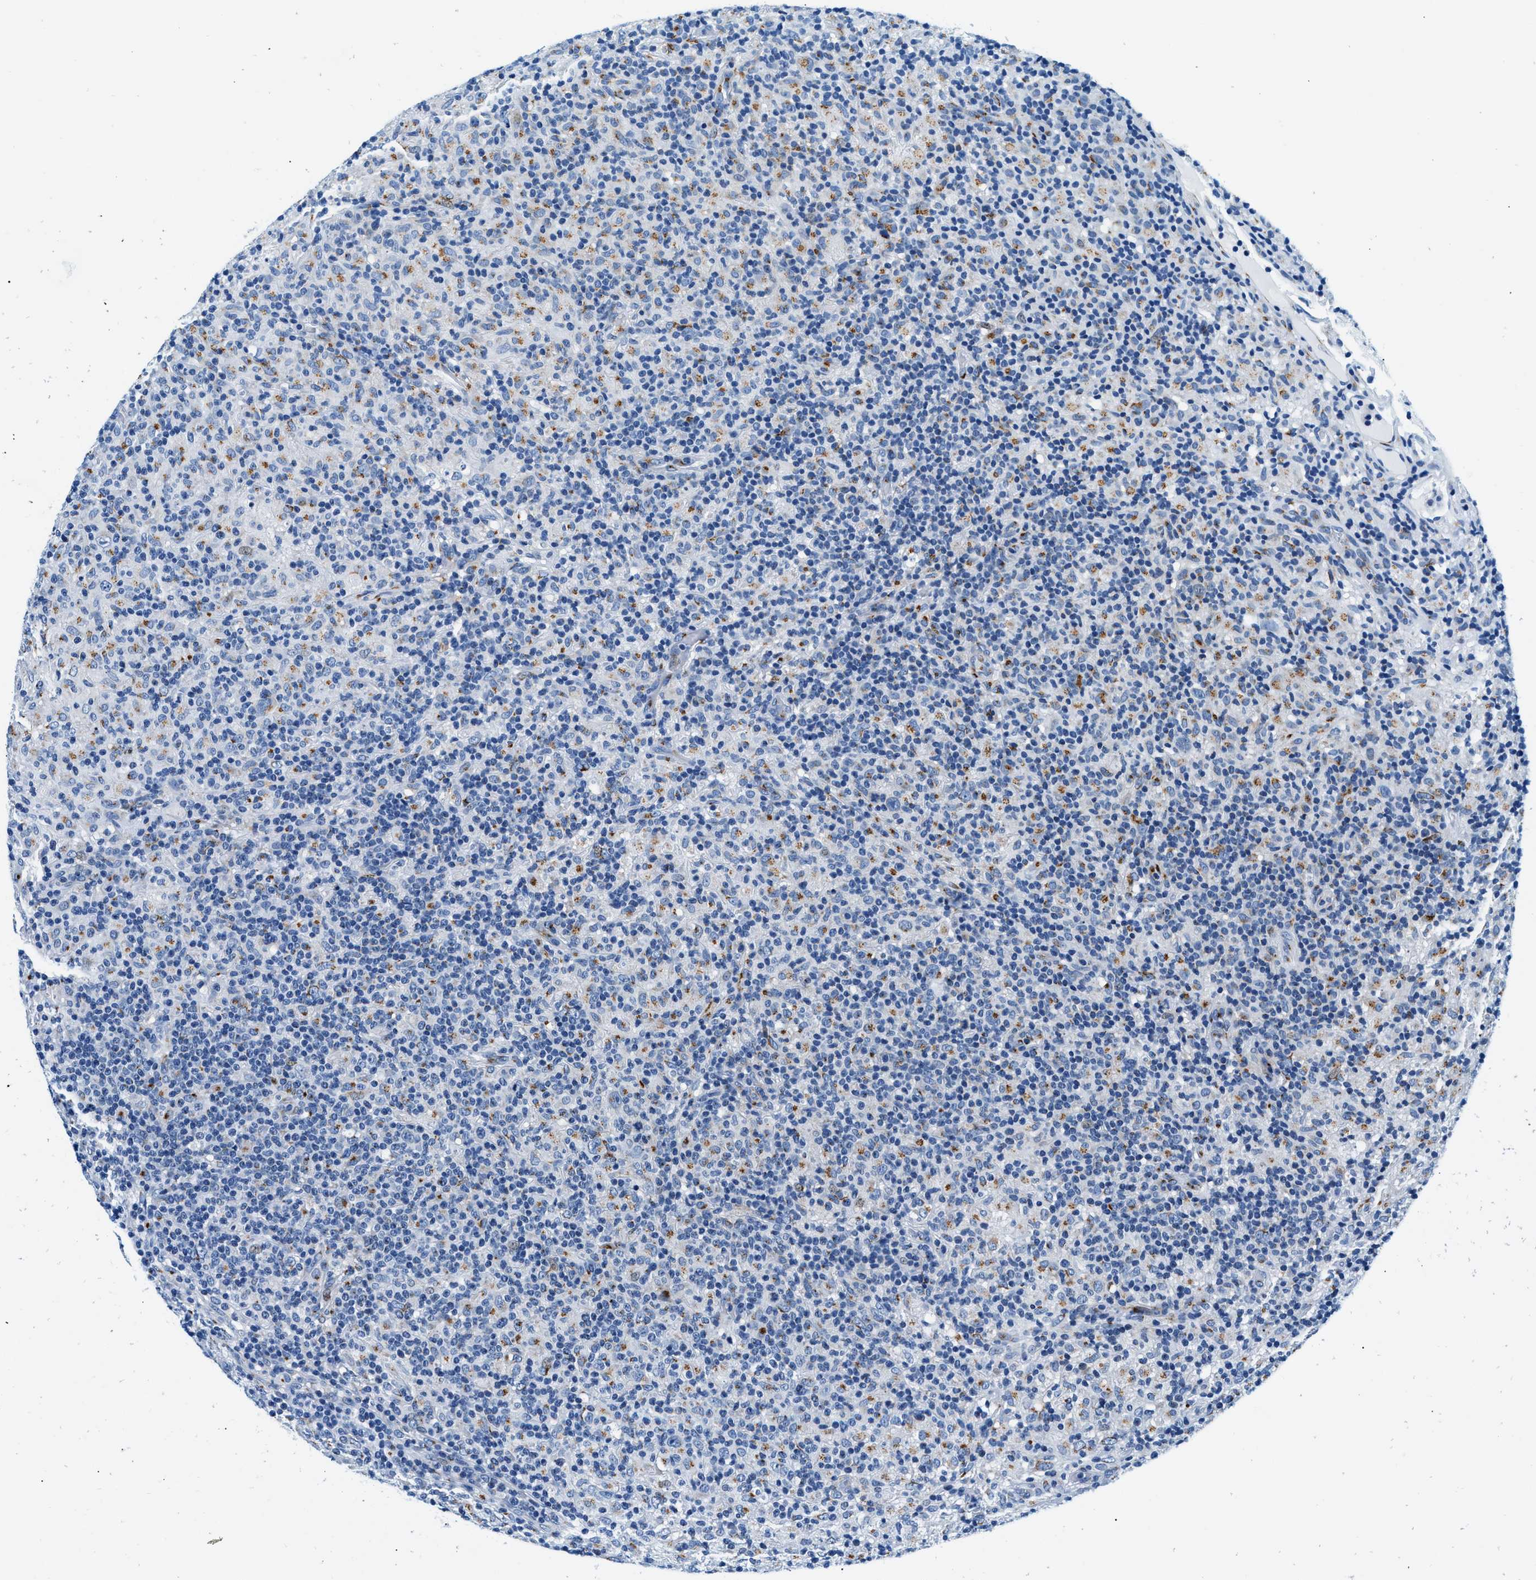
{"staining": {"intensity": "moderate", "quantity": "<25%", "location": "cytoplasmic/membranous,nuclear"}, "tissue": "lymphoma", "cell_type": "Tumor cells", "image_type": "cancer", "snomed": [{"axis": "morphology", "description": "Hodgkin's disease, NOS"}, {"axis": "topography", "description": "Lymph node"}], "caption": "High-power microscopy captured an immunohistochemistry photomicrograph of lymphoma, revealing moderate cytoplasmic/membranous and nuclear expression in about <25% of tumor cells.", "gene": "VPS53", "patient": {"sex": "male", "age": 70}}